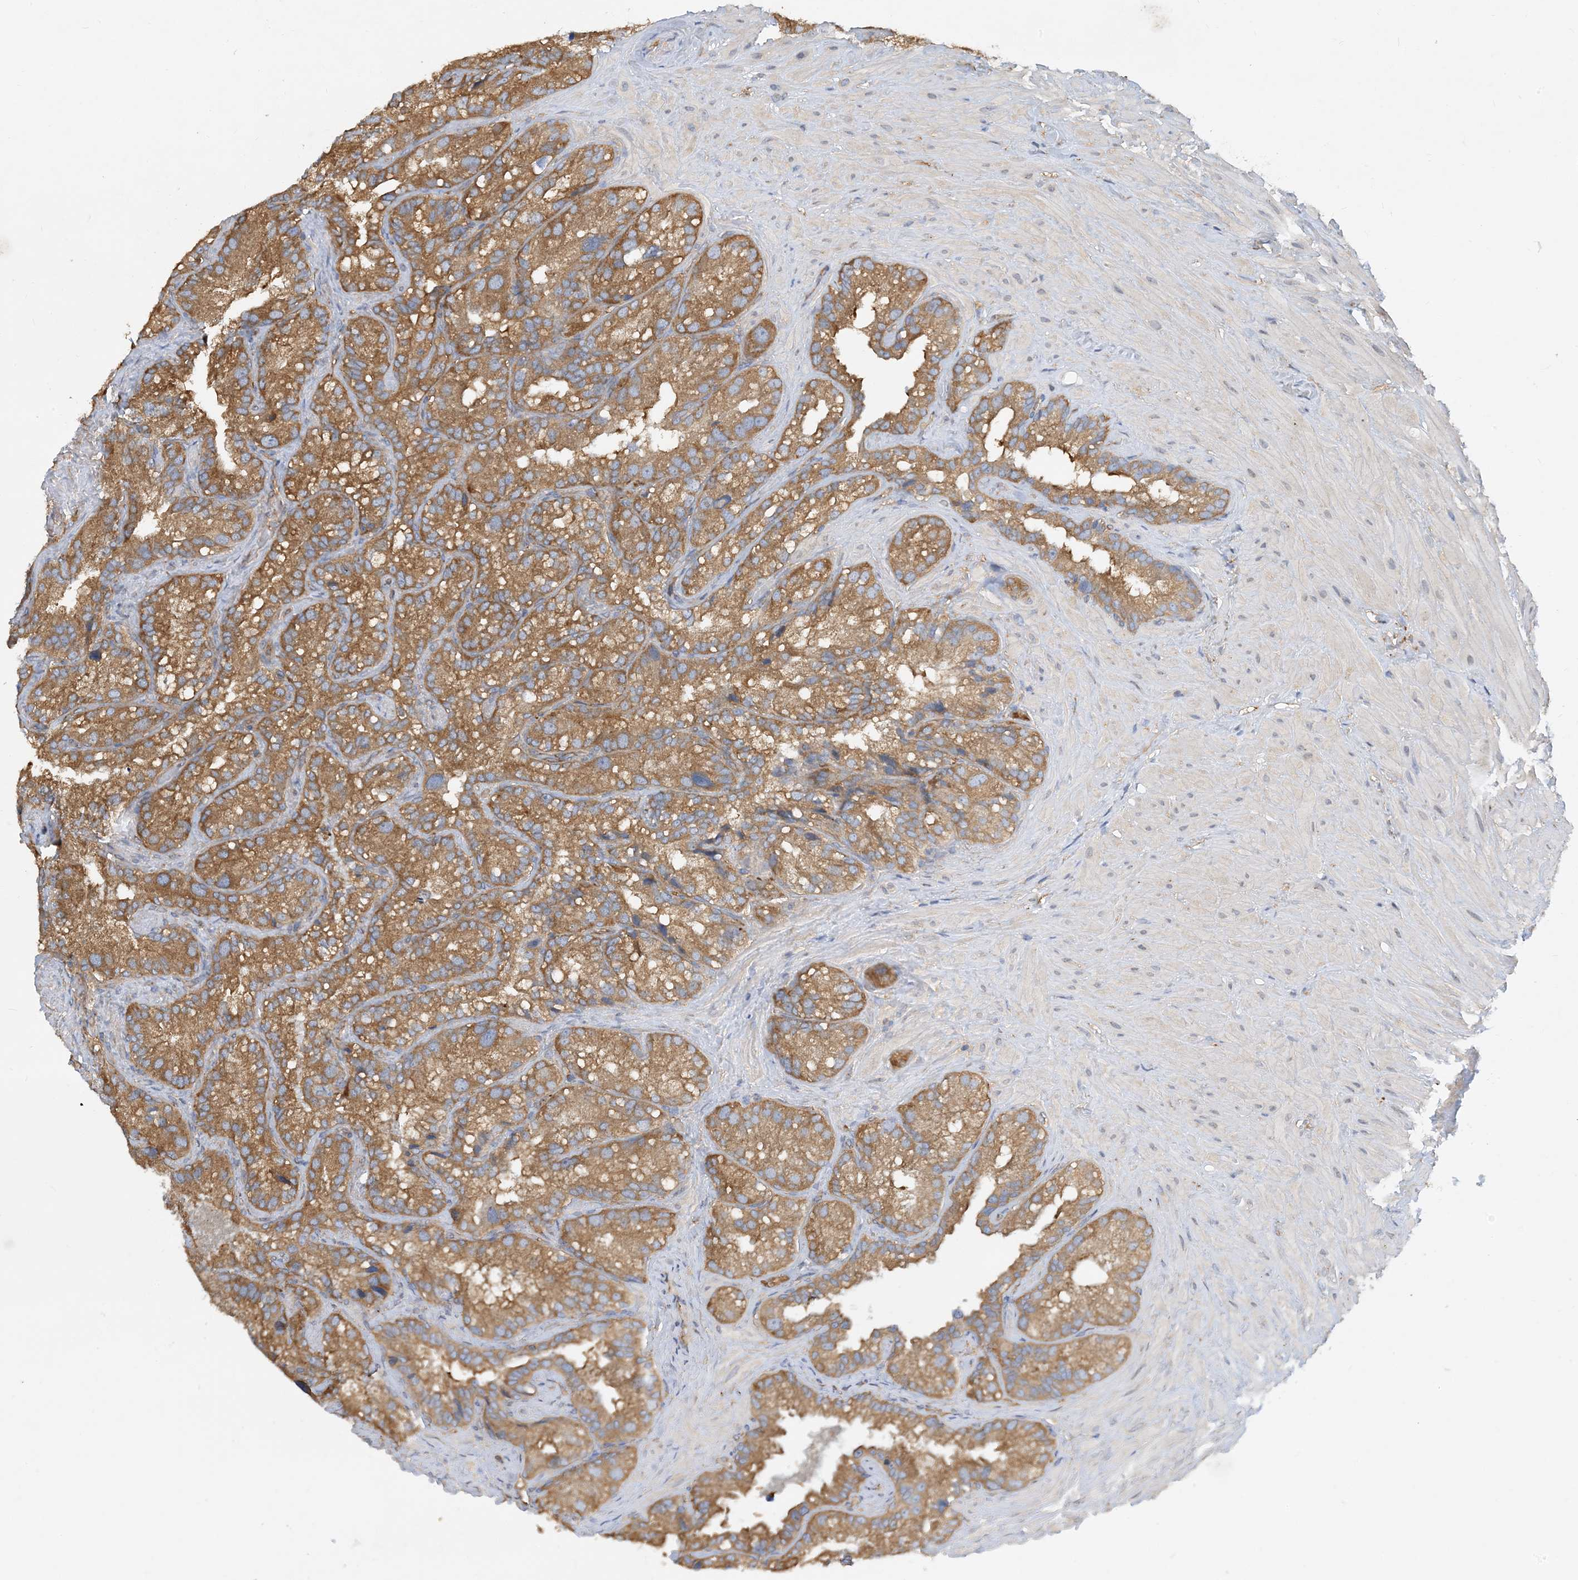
{"staining": {"intensity": "moderate", "quantity": ">75%", "location": "cytoplasmic/membranous"}, "tissue": "seminal vesicle", "cell_type": "Glandular cells", "image_type": "normal", "snomed": [{"axis": "morphology", "description": "Normal tissue, NOS"}, {"axis": "topography", "description": "Prostate"}, {"axis": "topography", "description": "Seminal veicle"}], "caption": "Seminal vesicle stained with DAB IHC displays medium levels of moderate cytoplasmic/membranous expression in approximately >75% of glandular cells.", "gene": "SIDT1", "patient": {"sex": "male", "age": 68}}